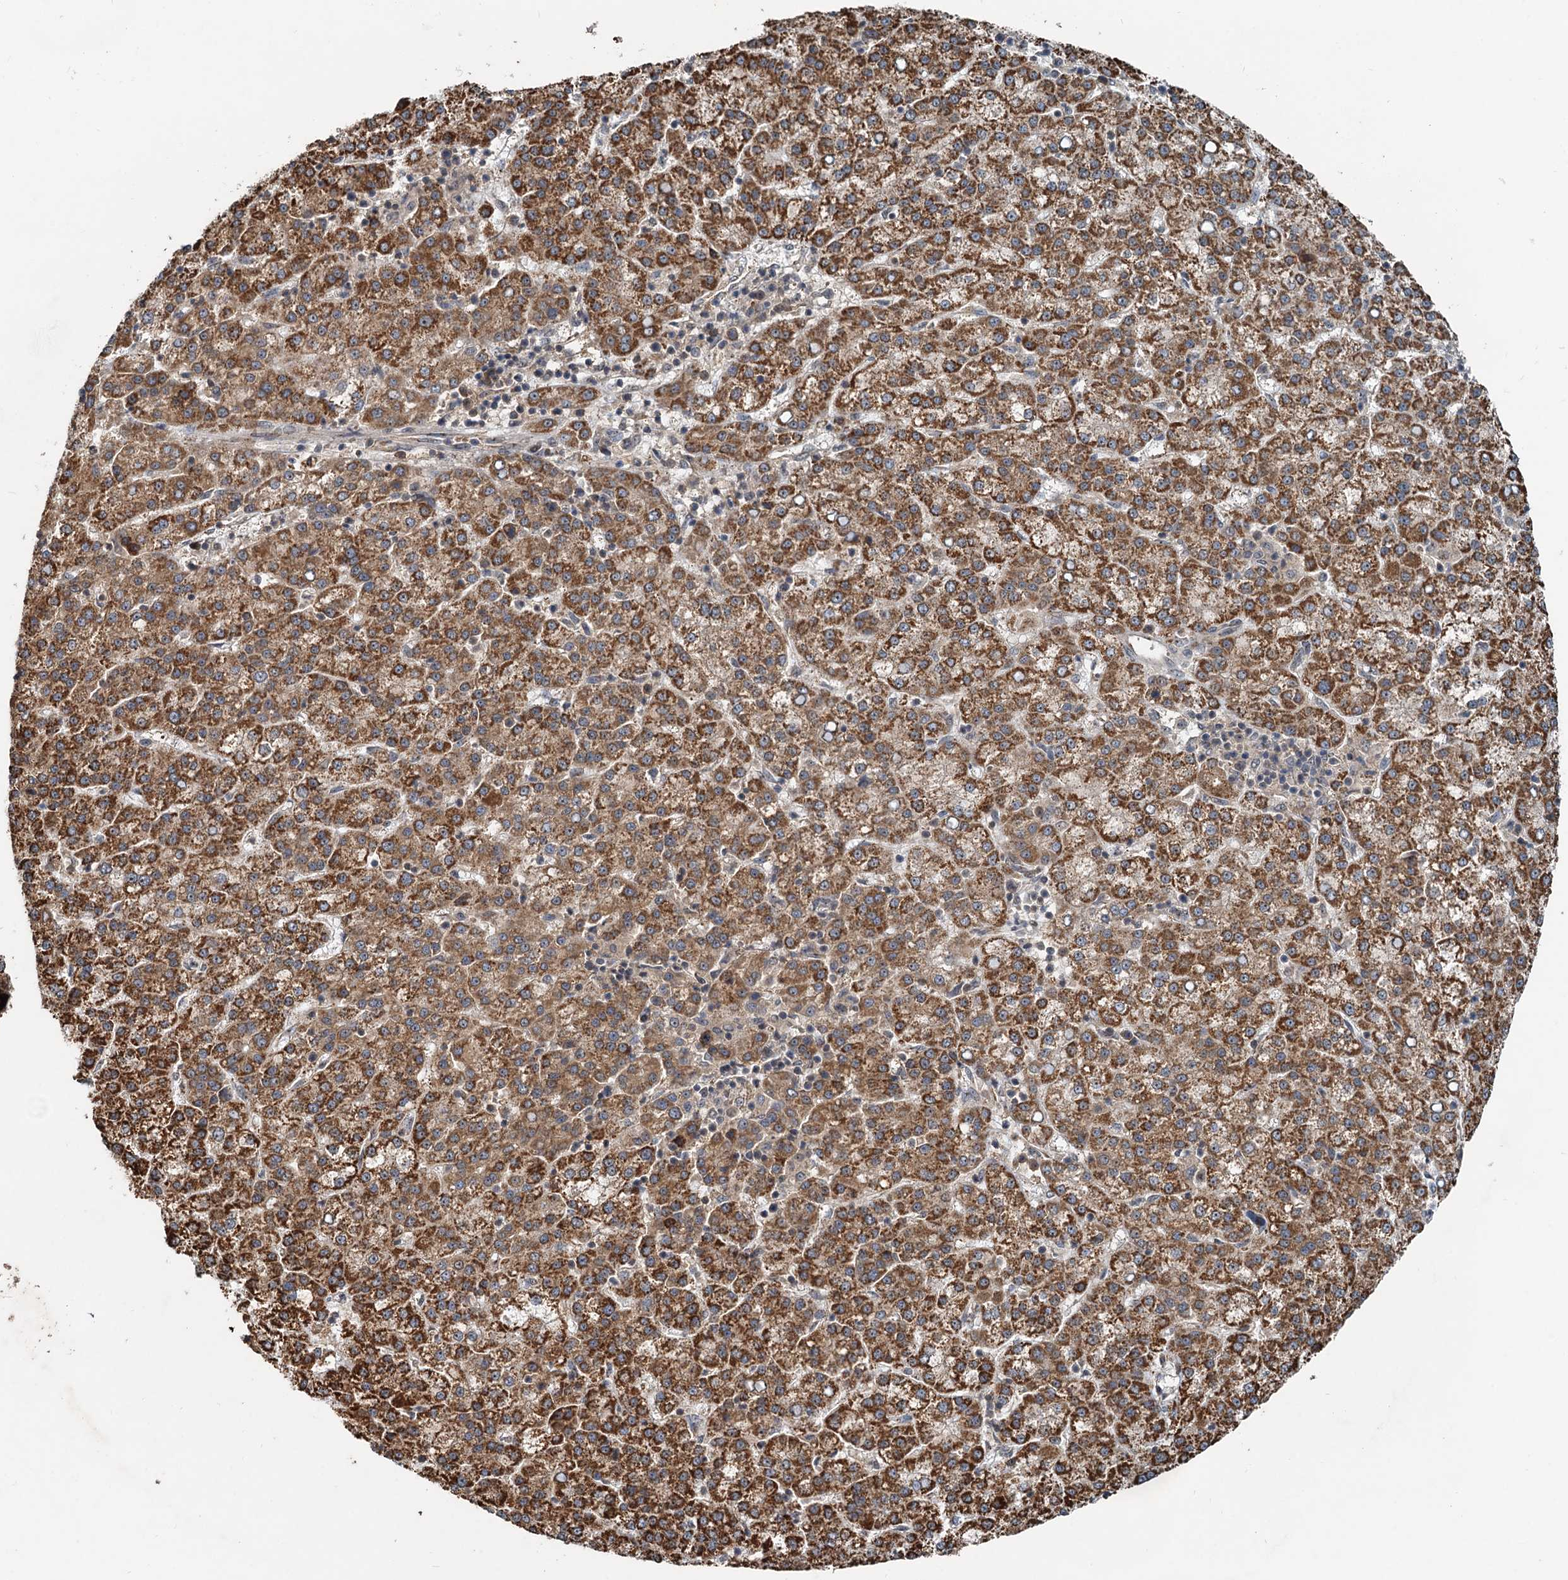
{"staining": {"intensity": "strong", "quantity": ">75%", "location": "cytoplasmic/membranous"}, "tissue": "liver cancer", "cell_type": "Tumor cells", "image_type": "cancer", "snomed": [{"axis": "morphology", "description": "Carcinoma, Hepatocellular, NOS"}, {"axis": "topography", "description": "Liver"}], "caption": "The photomicrograph exhibits a brown stain indicating the presence of a protein in the cytoplasmic/membranous of tumor cells in hepatocellular carcinoma (liver).", "gene": "CEP68", "patient": {"sex": "female", "age": 58}}